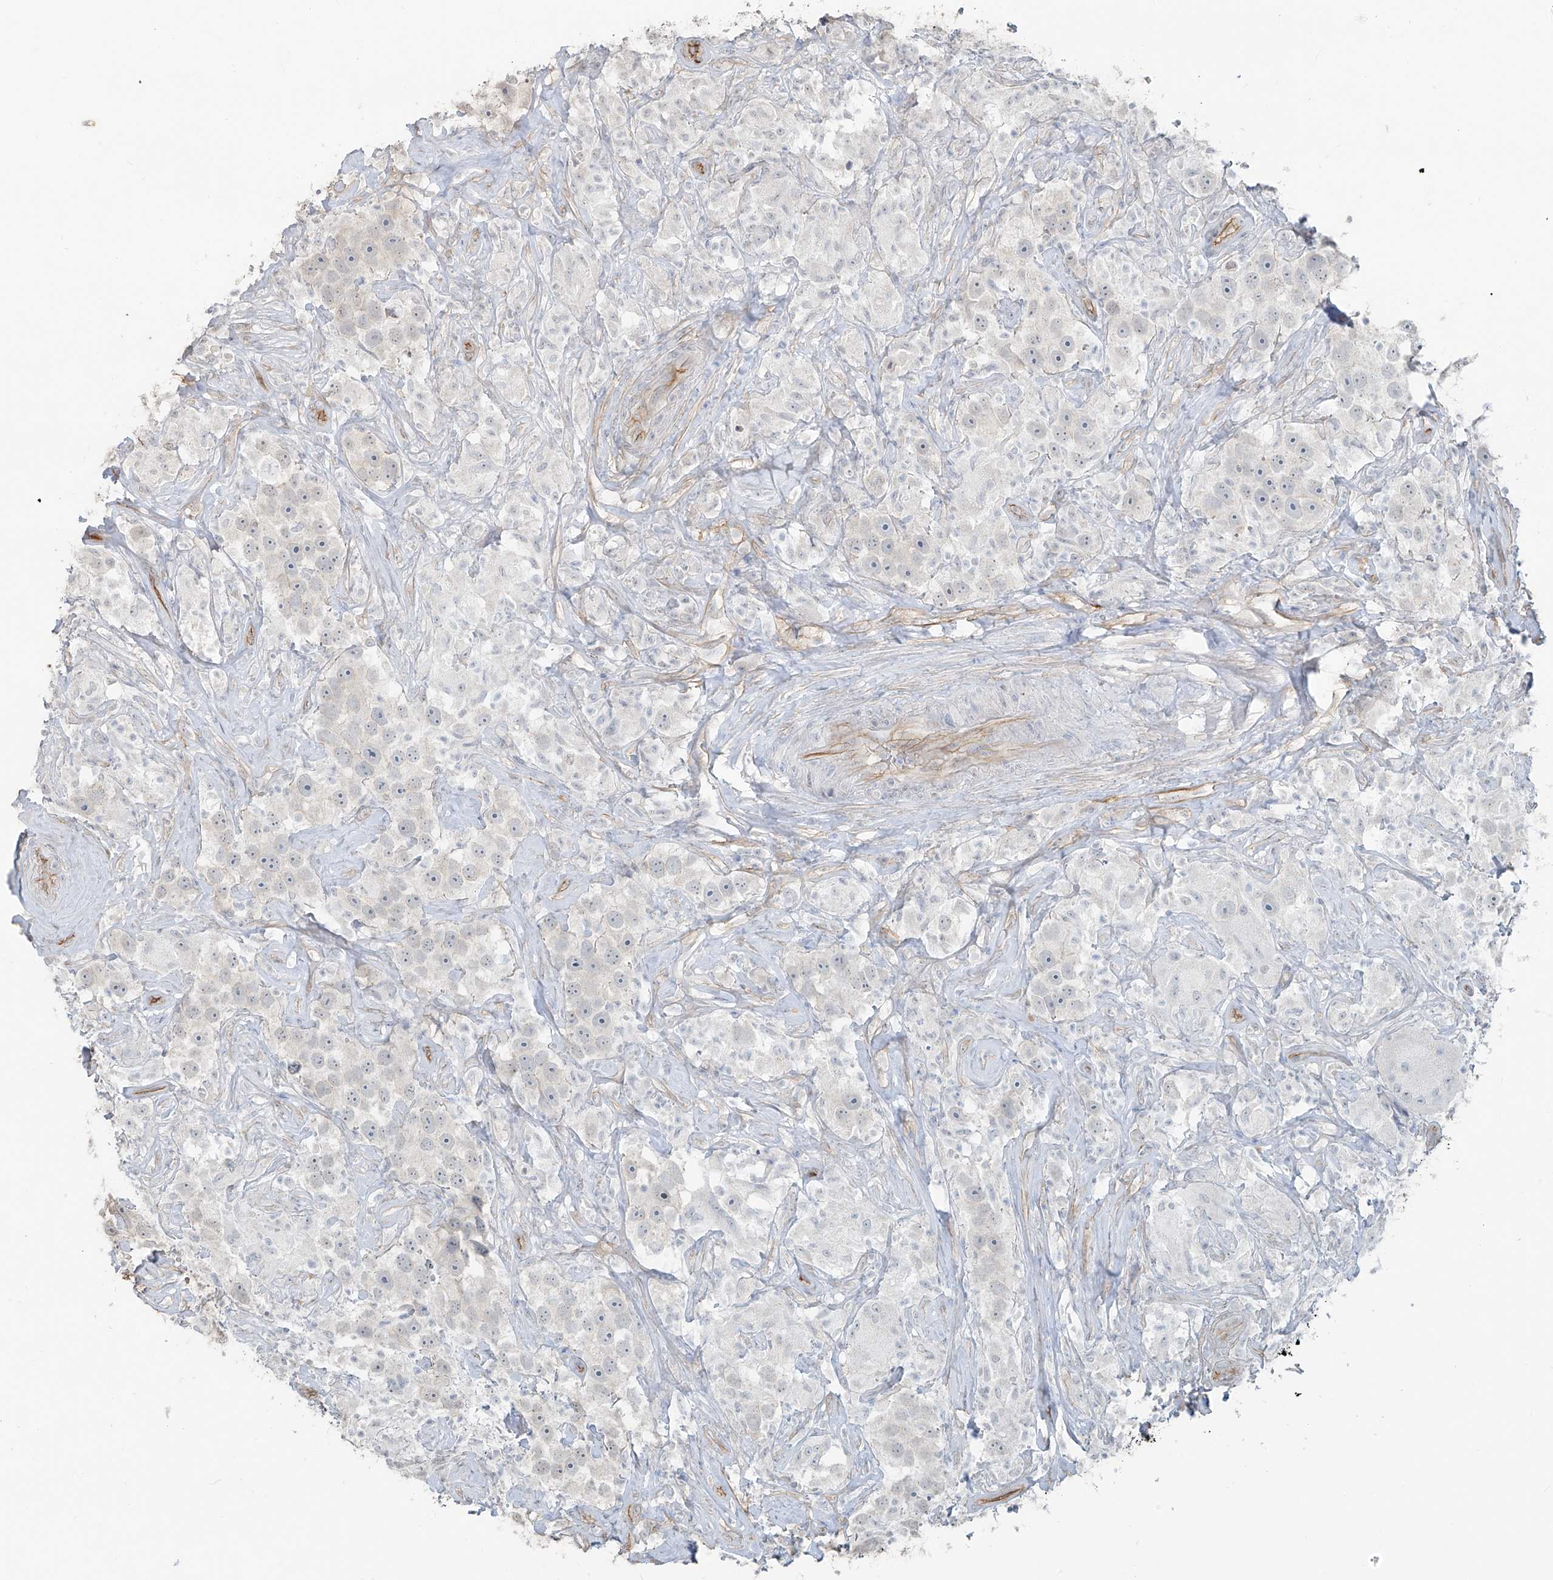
{"staining": {"intensity": "negative", "quantity": "none", "location": "none"}, "tissue": "testis cancer", "cell_type": "Tumor cells", "image_type": "cancer", "snomed": [{"axis": "morphology", "description": "Seminoma, NOS"}, {"axis": "topography", "description": "Testis"}], "caption": "Immunohistochemistry (IHC) image of neoplastic tissue: testis cancer stained with DAB (3,3'-diaminobenzidine) shows no significant protein expression in tumor cells.", "gene": "TUBE1", "patient": {"sex": "male", "age": 49}}